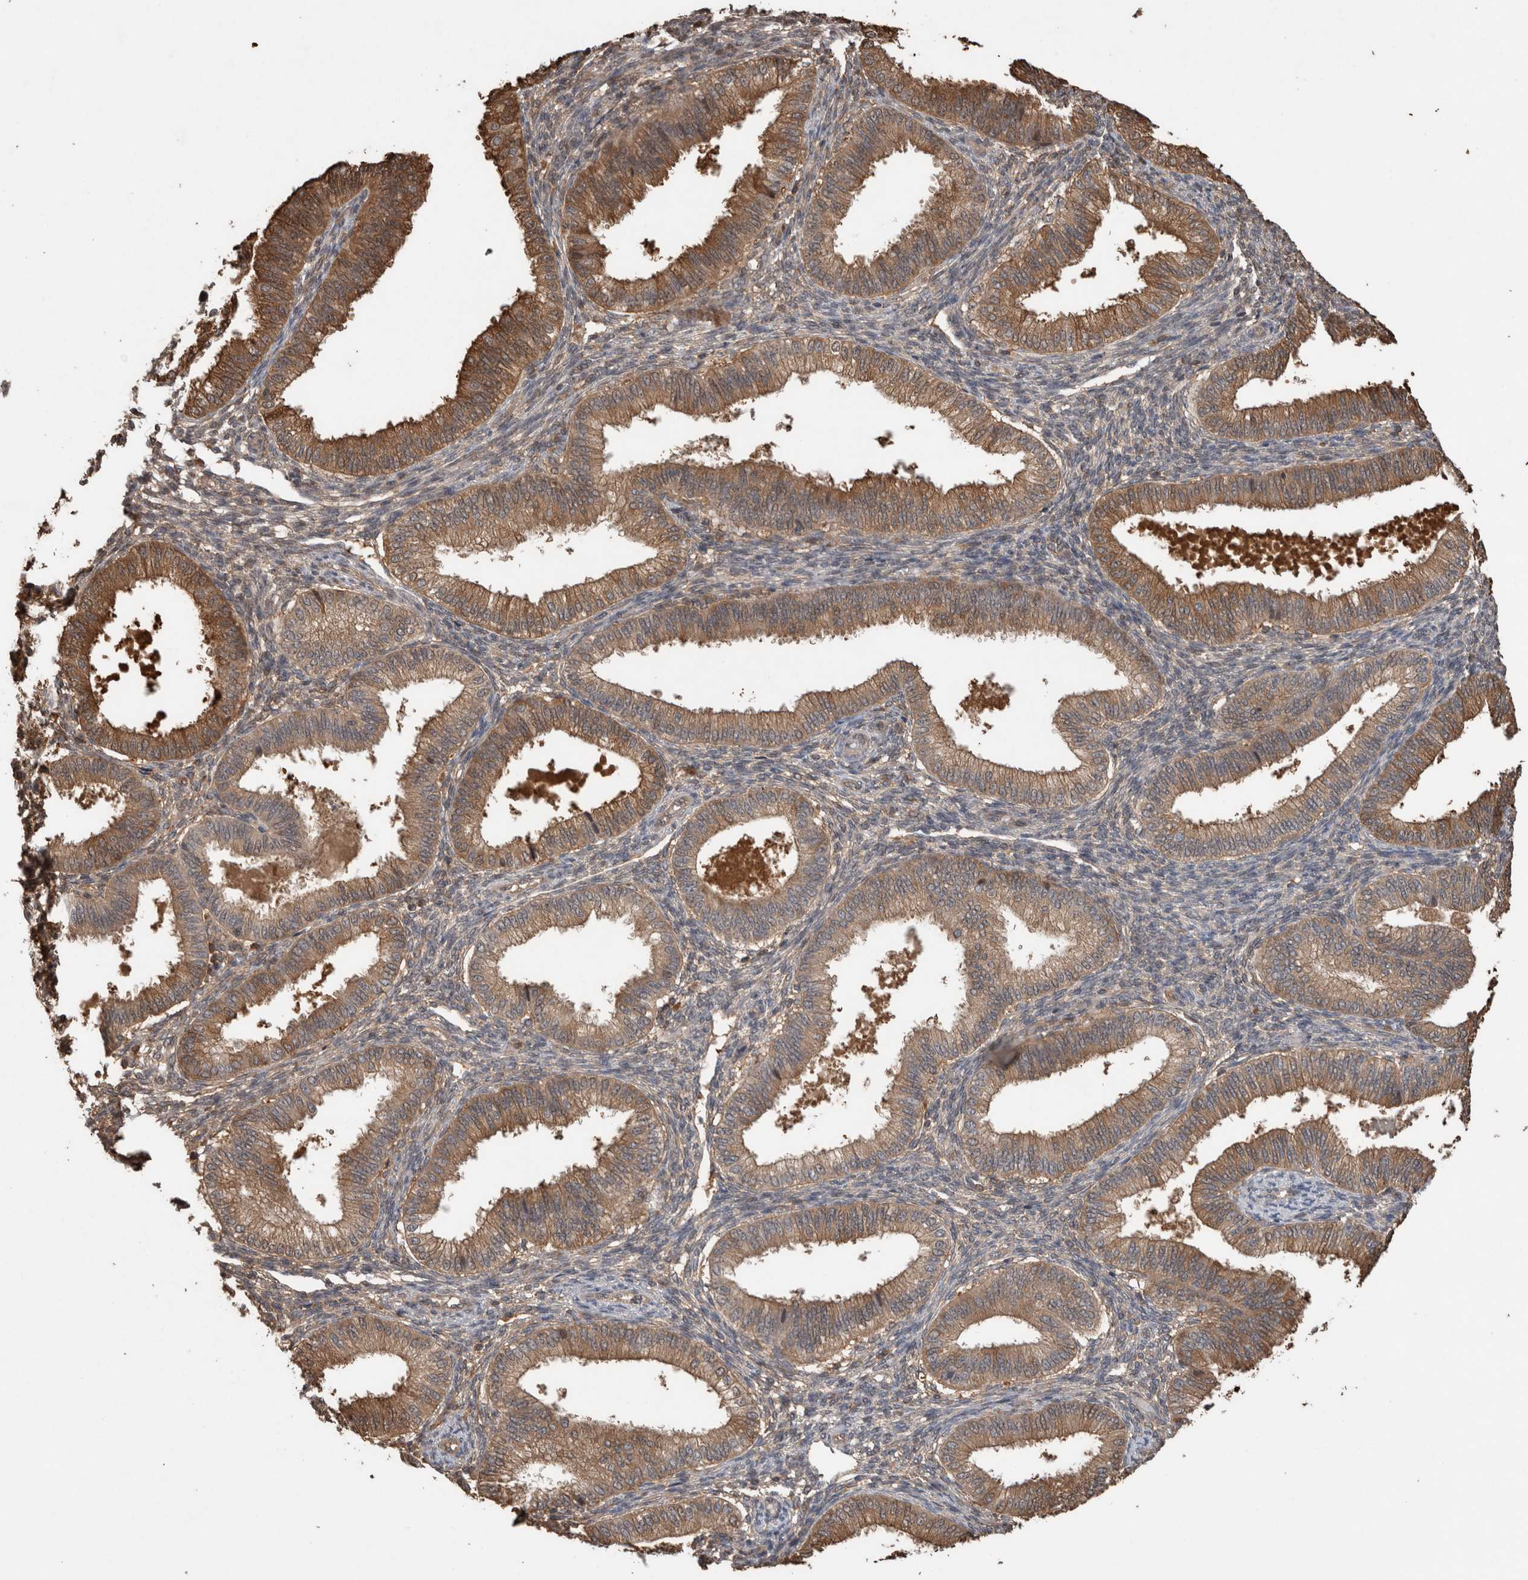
{"staining": {"intensity": "weak", "quantity": "<25%", "location": "cytoplasmic/membranous"}, "tissue": "endometrium", "cell_type": "Cells in endometrial stroma", "image_type": "normal", "snomed": [{"axis": "morphology", "description": "Normal tissue, NOS"}, {"axis": "topography", "description": "Endometrium"}], "caption": "Cells in endometrial stroma show no significant protein staining in benign endometrium. (IHC, brightfield microscopy, high magnification).", "gene": "TRIM5", "patient": {"sex": "female", "age": 39}}